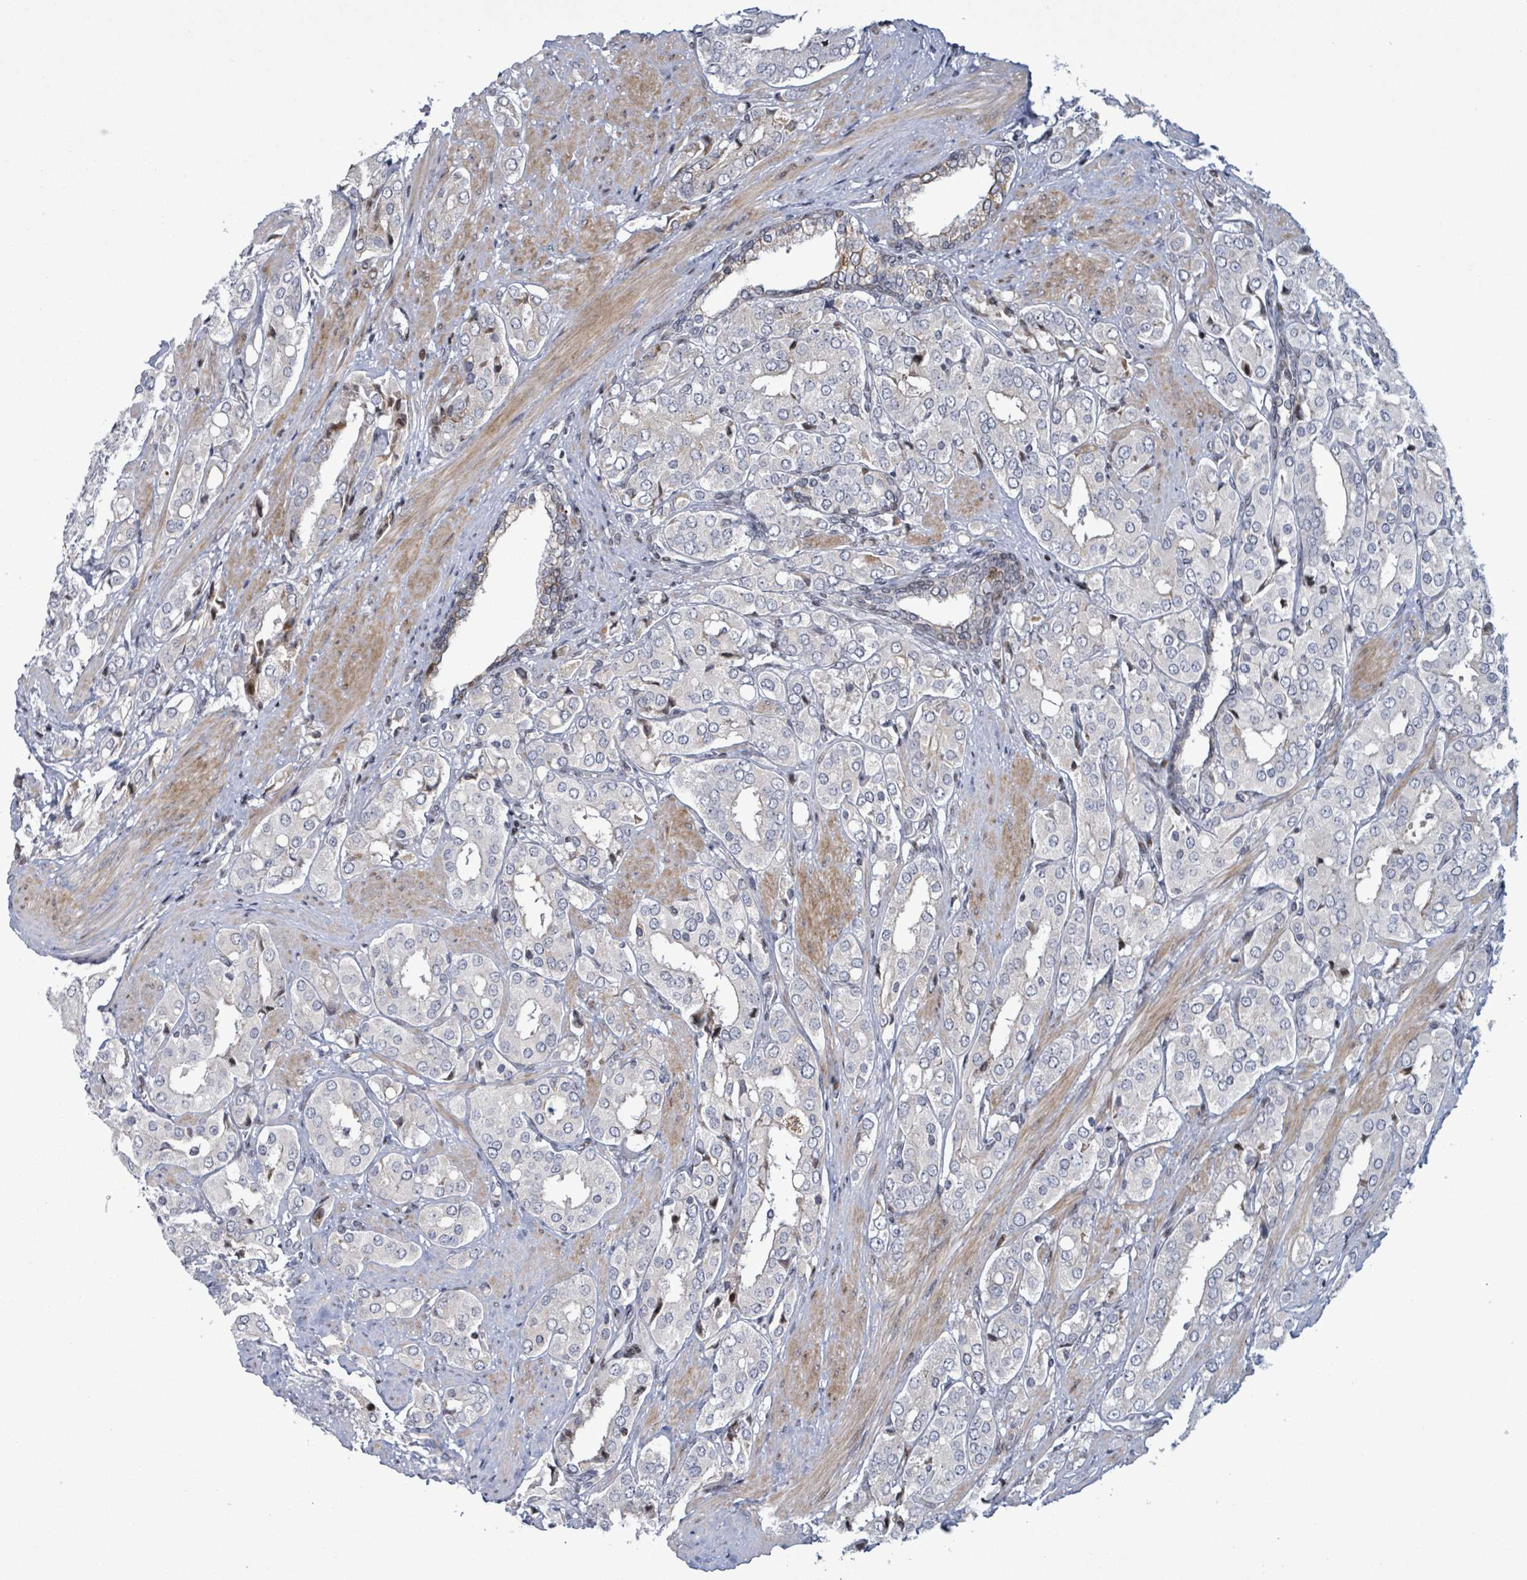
{"staining": {"intensity": "weak", "quantity": "<25%", "location": "cytoplasmic/membranous"}, "tissue": "prostate cancer", "cell_type": "Tumor cells", "image_type": "cancer", "snomed": [{"axis": "morphology", "description": "Adenocarcinoma, High grade"}, {"axis": "topography", "description": "Prostate"}], "caption": "A photomicrograph of human prostate cancer (adenocarcinoma (high-grade)) is negative for staining in tumor cells.", "gene": "FNDC4", "patient": {"sex": "male", "age": 71}}